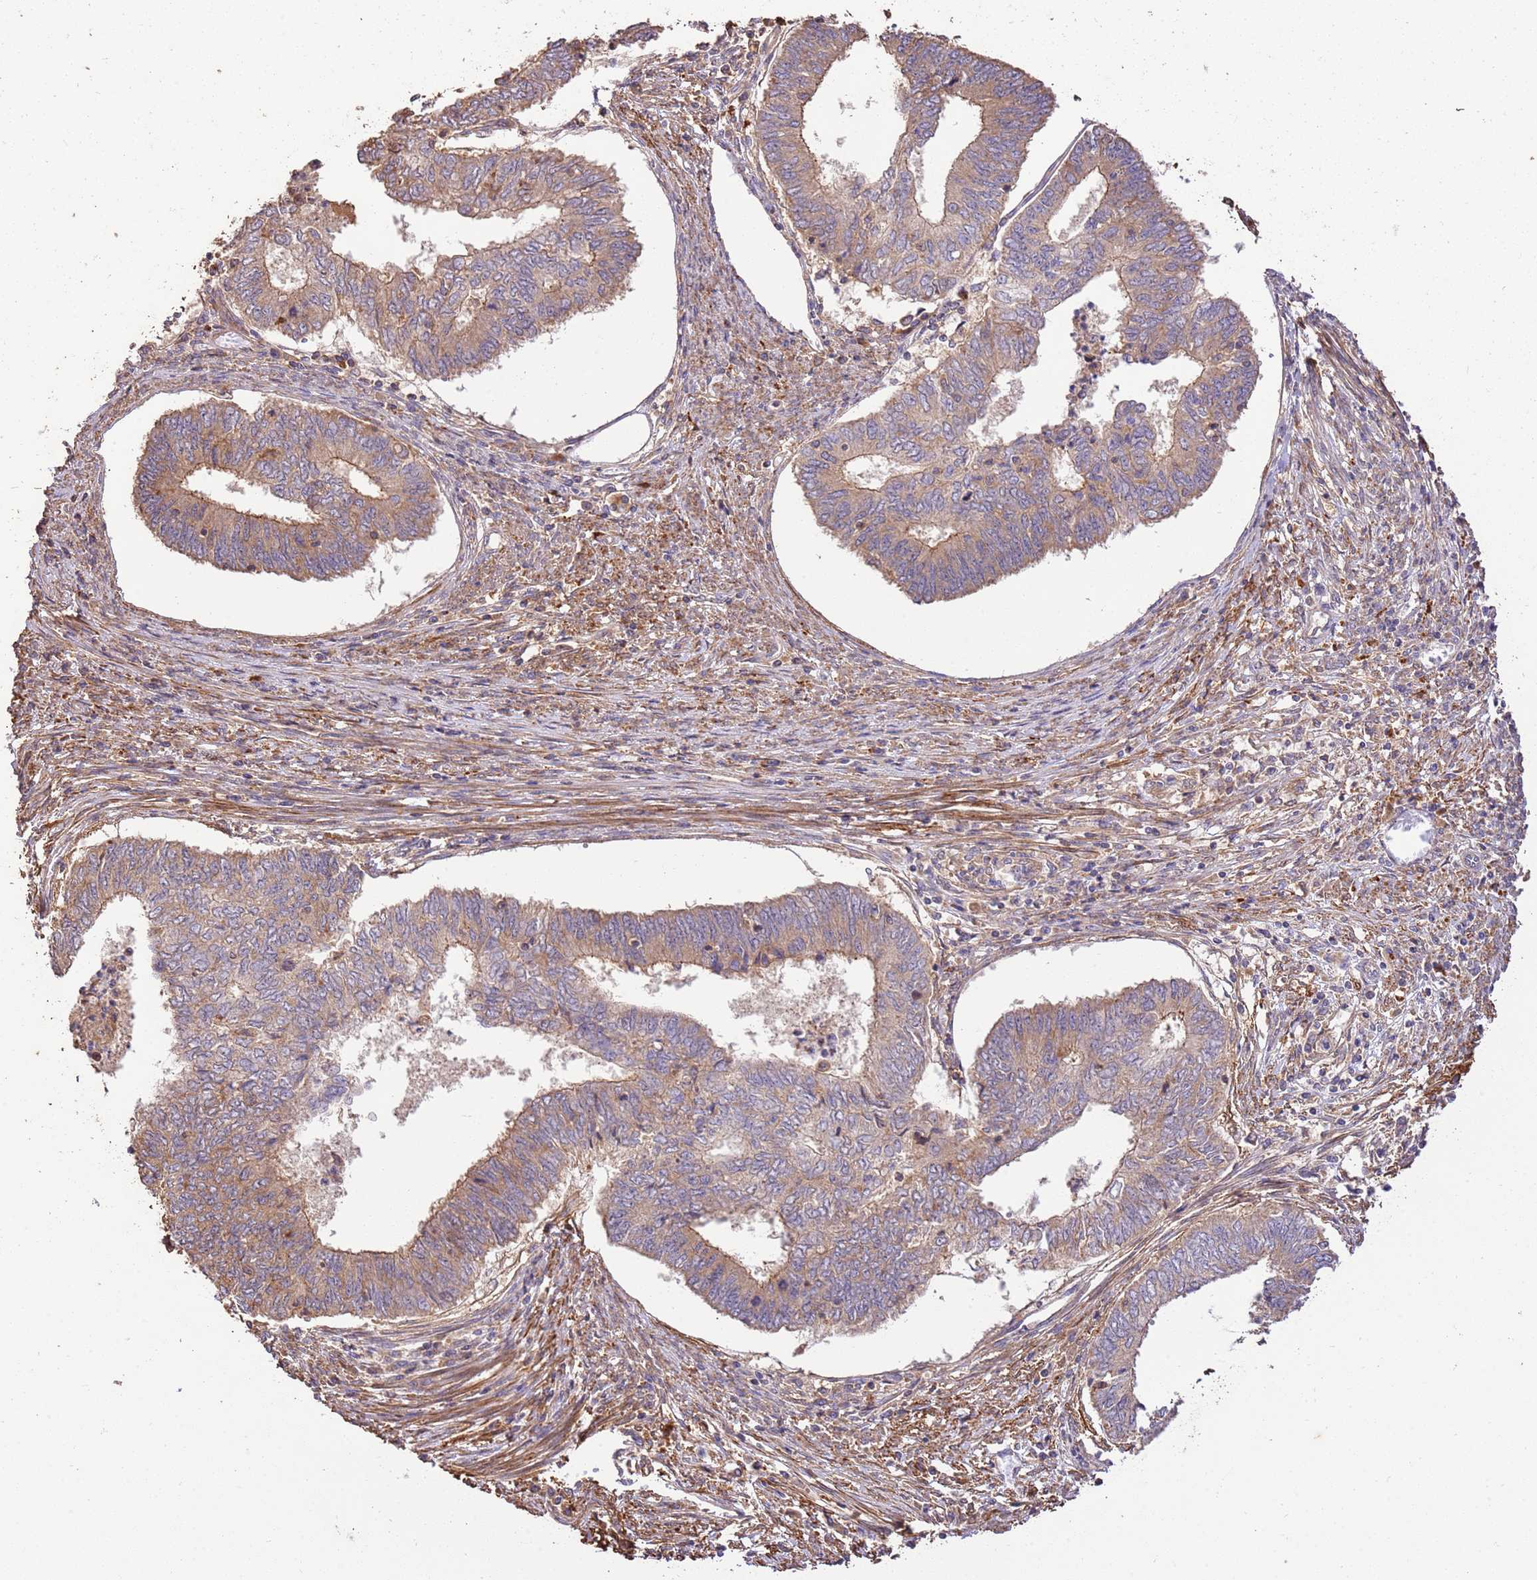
{"staining": {"intensity": "weak", "quantity": "25%-75%", "location": "cytoplasmic/membranous"}, "tissue": "endometrial cancer", "cell_type": "Tumor cells", "image_type": "cancer", "snomed": [{"axis": "morphology", "description": "Adenocarcinoma, NOS"}, {"axis": "topography", "description": "Endometrium"}], "caption": "The image reveals a brown stain indicating the presence of a protein in the cytoplasmic/membranous of tumor cells in endometrial cancer (adenocarcinoma).", "gene": "CEP55", "patient": {"sex": "female", "age": 68}}